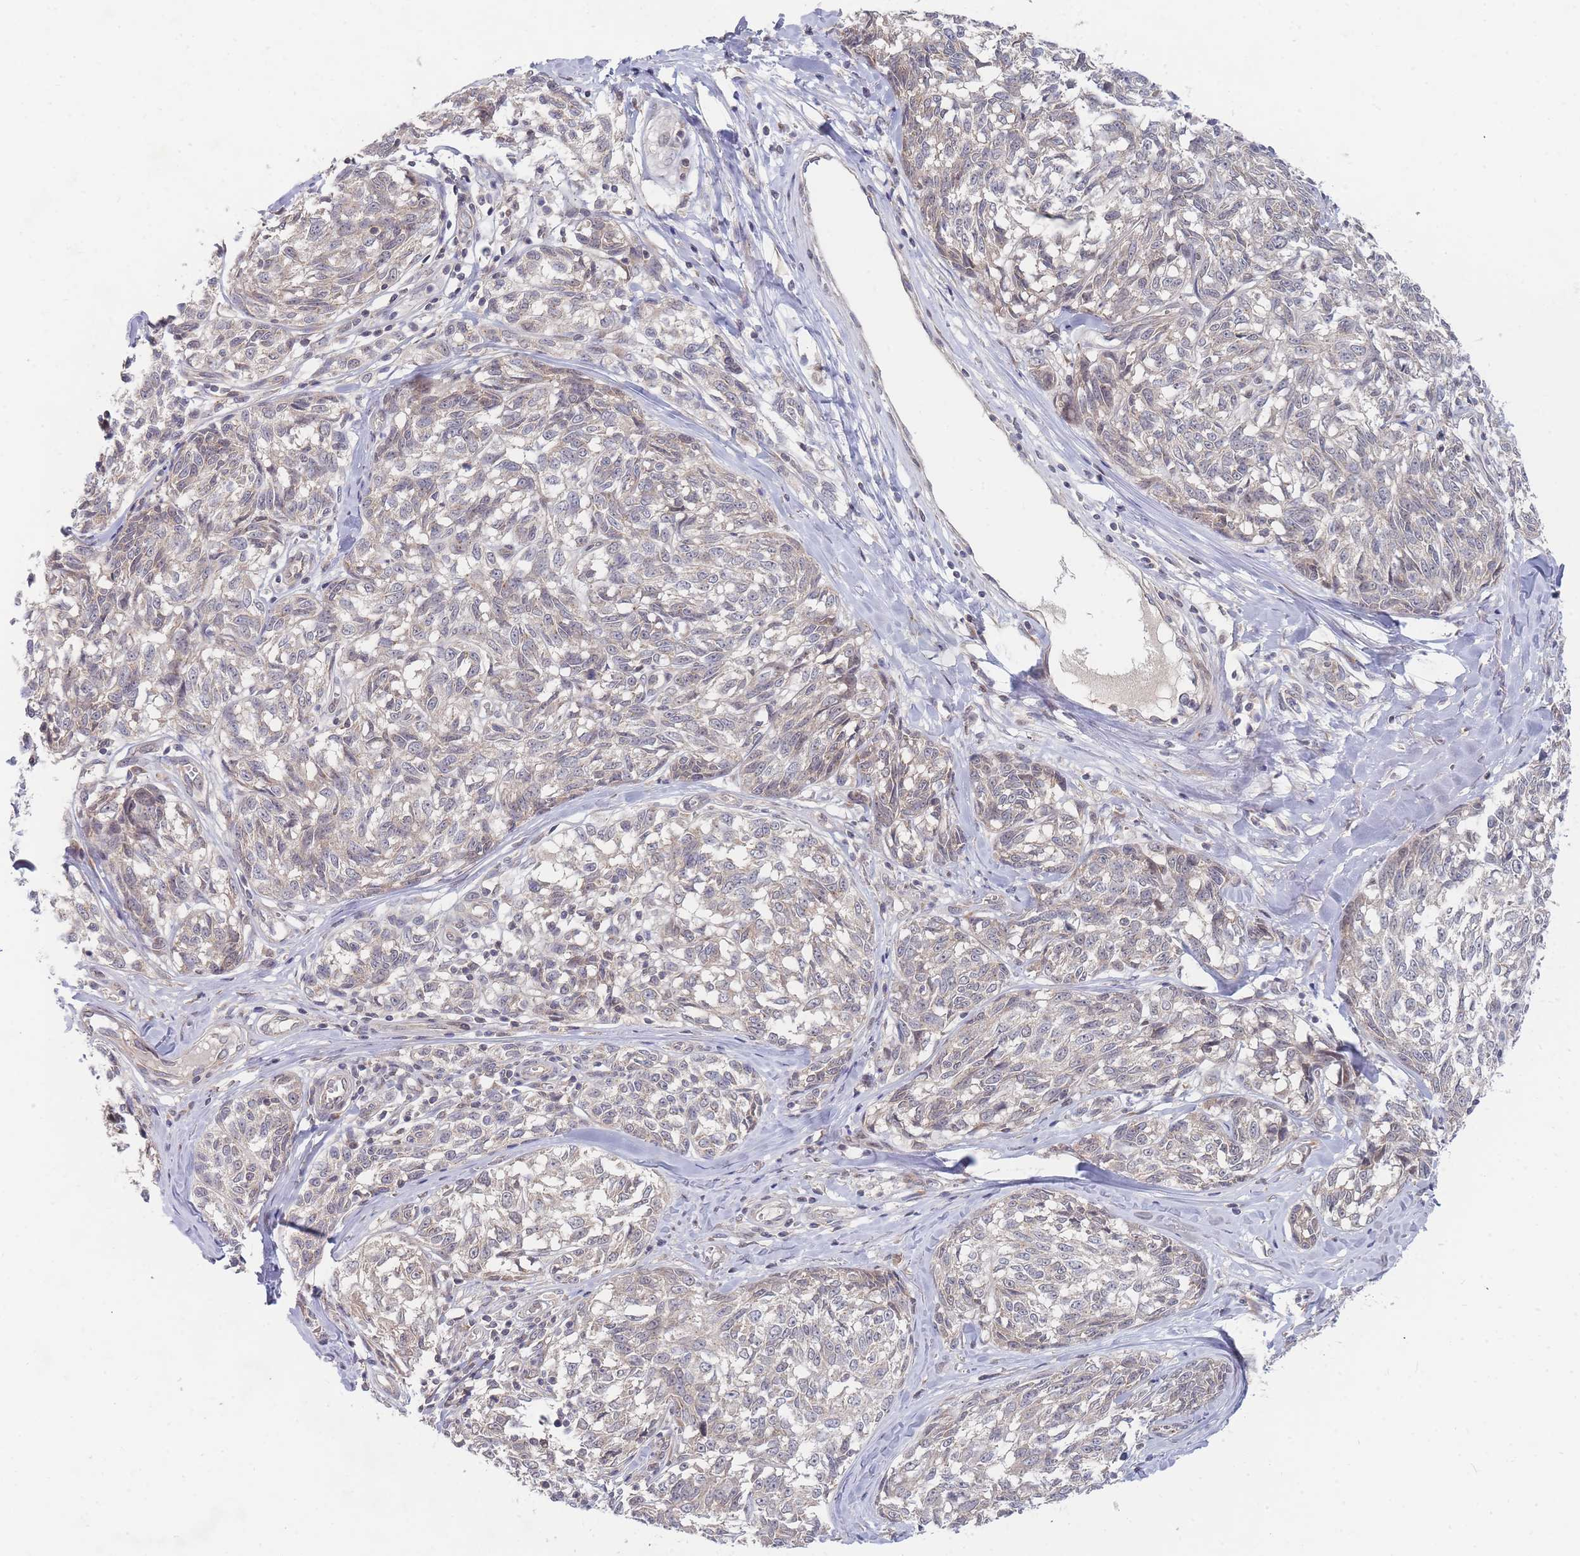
{"staining": {"intensity": "negative", "quantity": "none", "location": "none"}, "tissue": "melanoma", "cell_type": "Tumor cells", "image_type": "cancer", "snomed": [{"axis": "morphology", "description": "Normal tissue, NOS"}, {"axis": "morphology", "description": "Malignant melanoma, NOS"}, {"axis": "topography", "description": "Skin"}], "caption": "An image of melanoma stained for a protein displays no brown staining in tumor cells. (Brightfield microscopy of DAB IHC at high magnification).", "gene": "SLC35F5", "patient": {"sex": "female", "age": 64}}